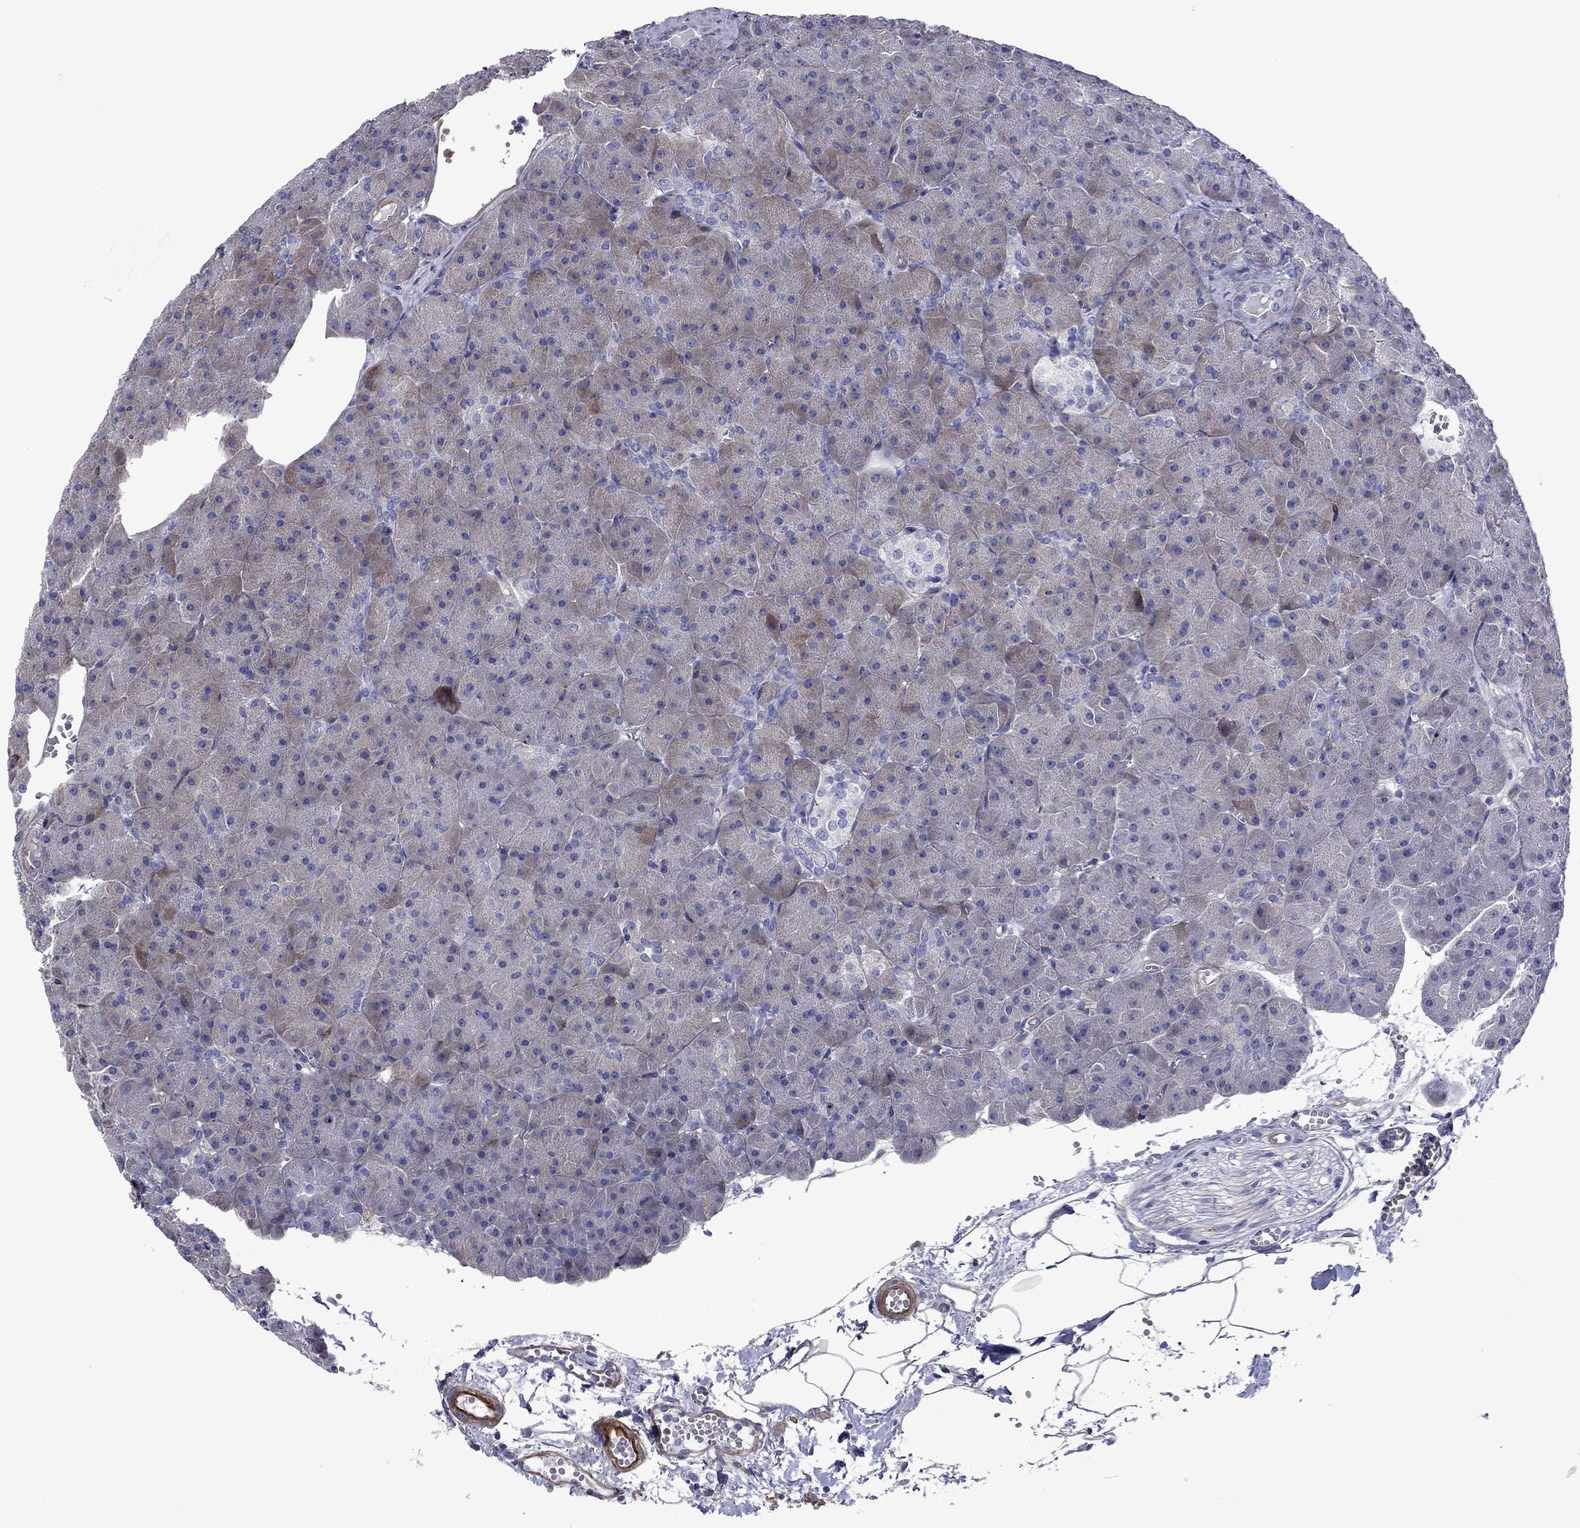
{"staining": {"intensity": "moderate", "quantity": "25%-75%", "location": "cytoplasmic/membranous"}, "tissue": "pancreas", "cell_type": "Exocrine glandular cells", "image_type": "normal", "snomed": [{"axis": "morphology", "description": "Normal tissue, NOS"}, {"axis": "topography", "description": "Pancreas"}], "caption": "DAB immunohistochemical staining of benign human pancreas exhibits moderate cytoplasmic/membranous protein staining in about 25%-75% of exocrine glandular cells. (DAB (3,3'-diaminobenzidine) IHC, brown staining for protein, blue staining for nuclei).", "gene": "HSPG2", "patient": {"sex": "male", "age": 61}}